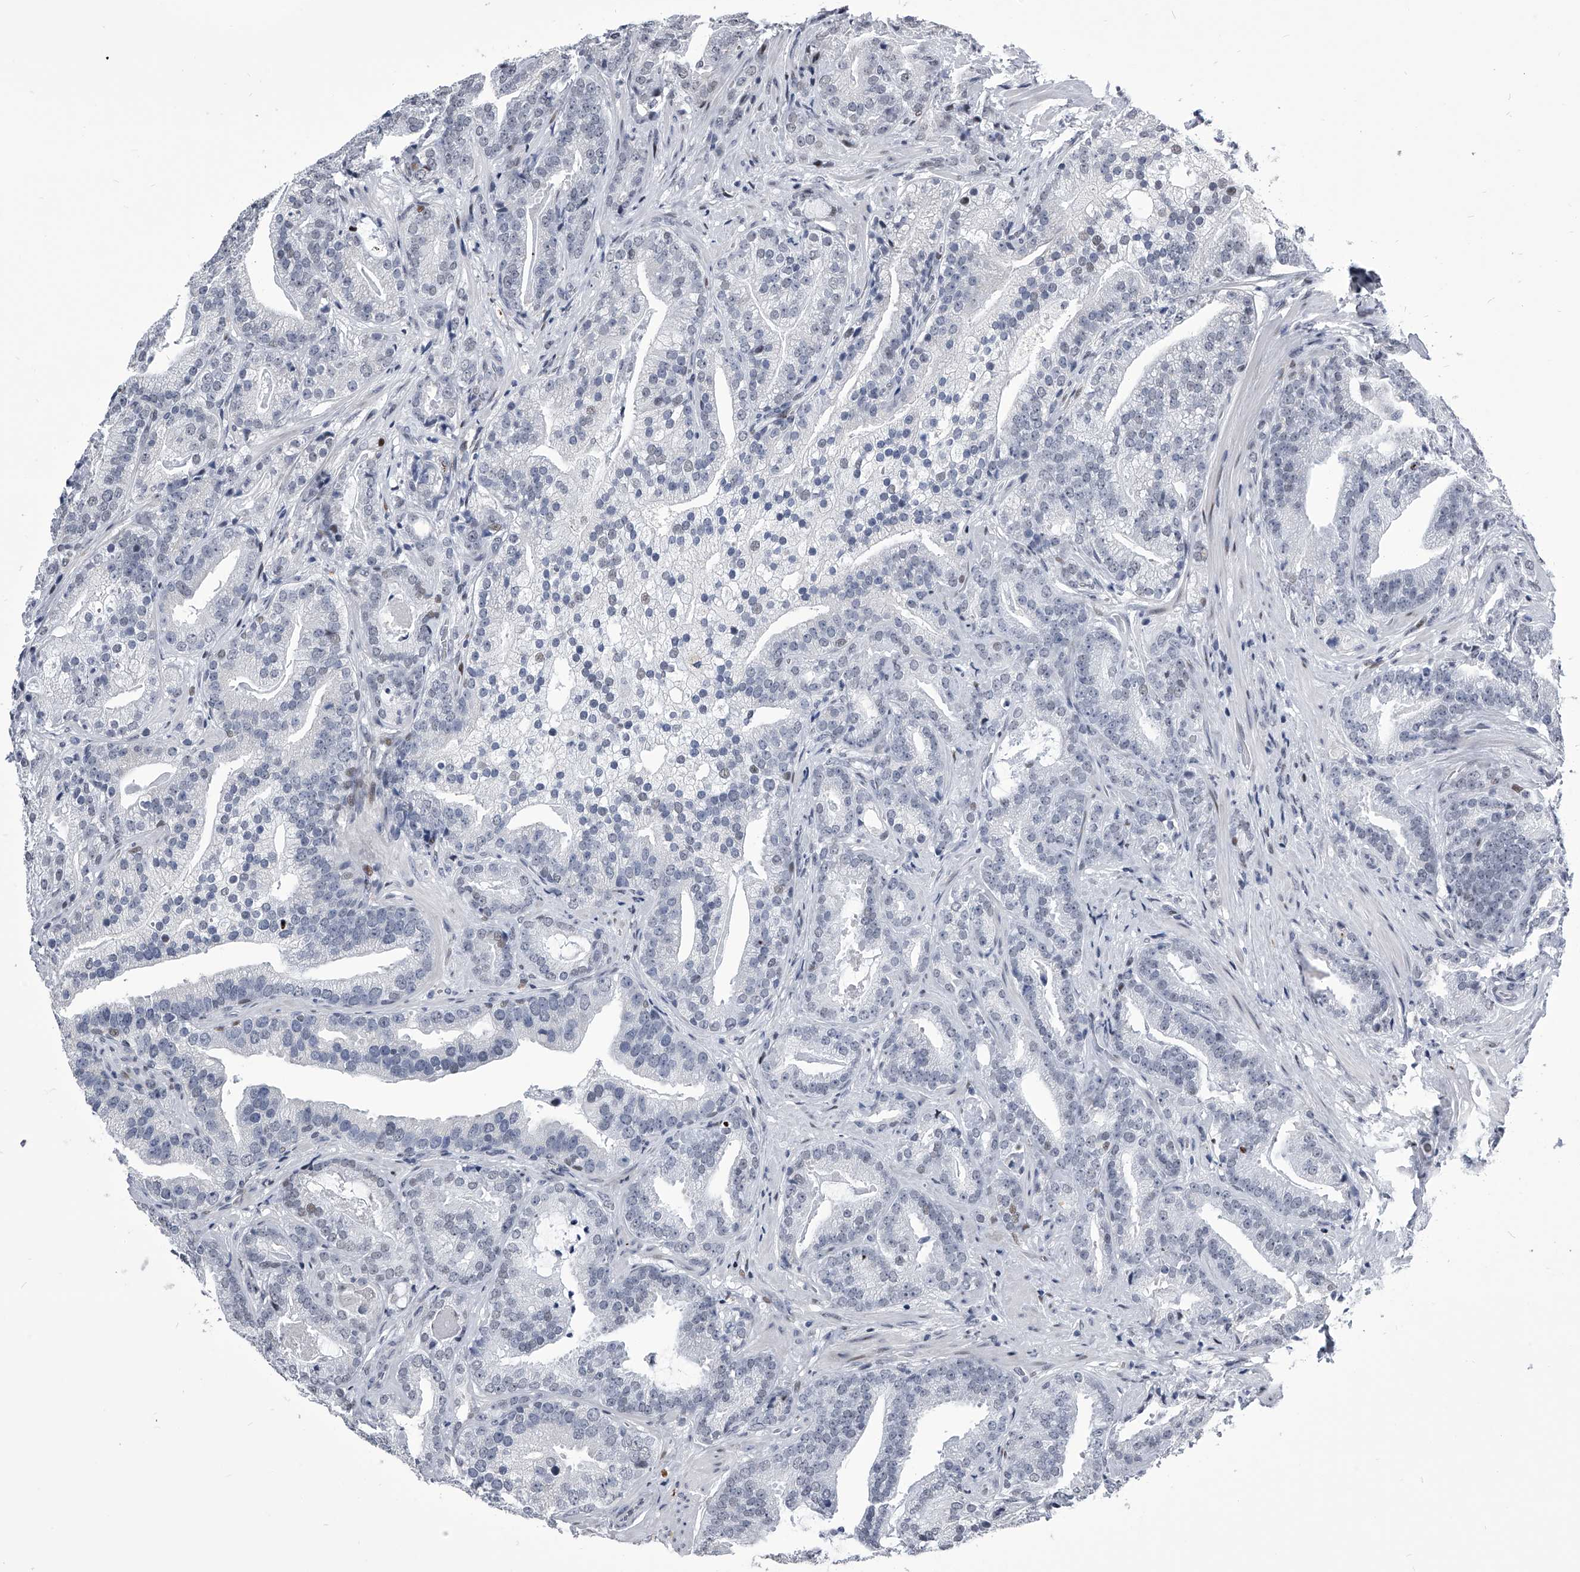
{"staining": {"intensity": "negative", "quantity": "none", "location": "none"}, "tissue": "prostate cancer", "cell_type": "Tumor cells", "image_type": "cancer", "snomed": [{"axis": "morphology", "description": "Adenocarcinoma, Low grade"}, {"axis": "topography", "description": "Prostate"}], "caption": "Photomicrograph shows no protein expression in tumor cells of prostate cancer tissue. The staining was performed using DAB to visualize the protein expression in brown, while the nuclei were stained in blue with hematoxylin (Magnification: 20x).", "gene": "CMTR1", "patient": {"sex": "male", "age": 67}}